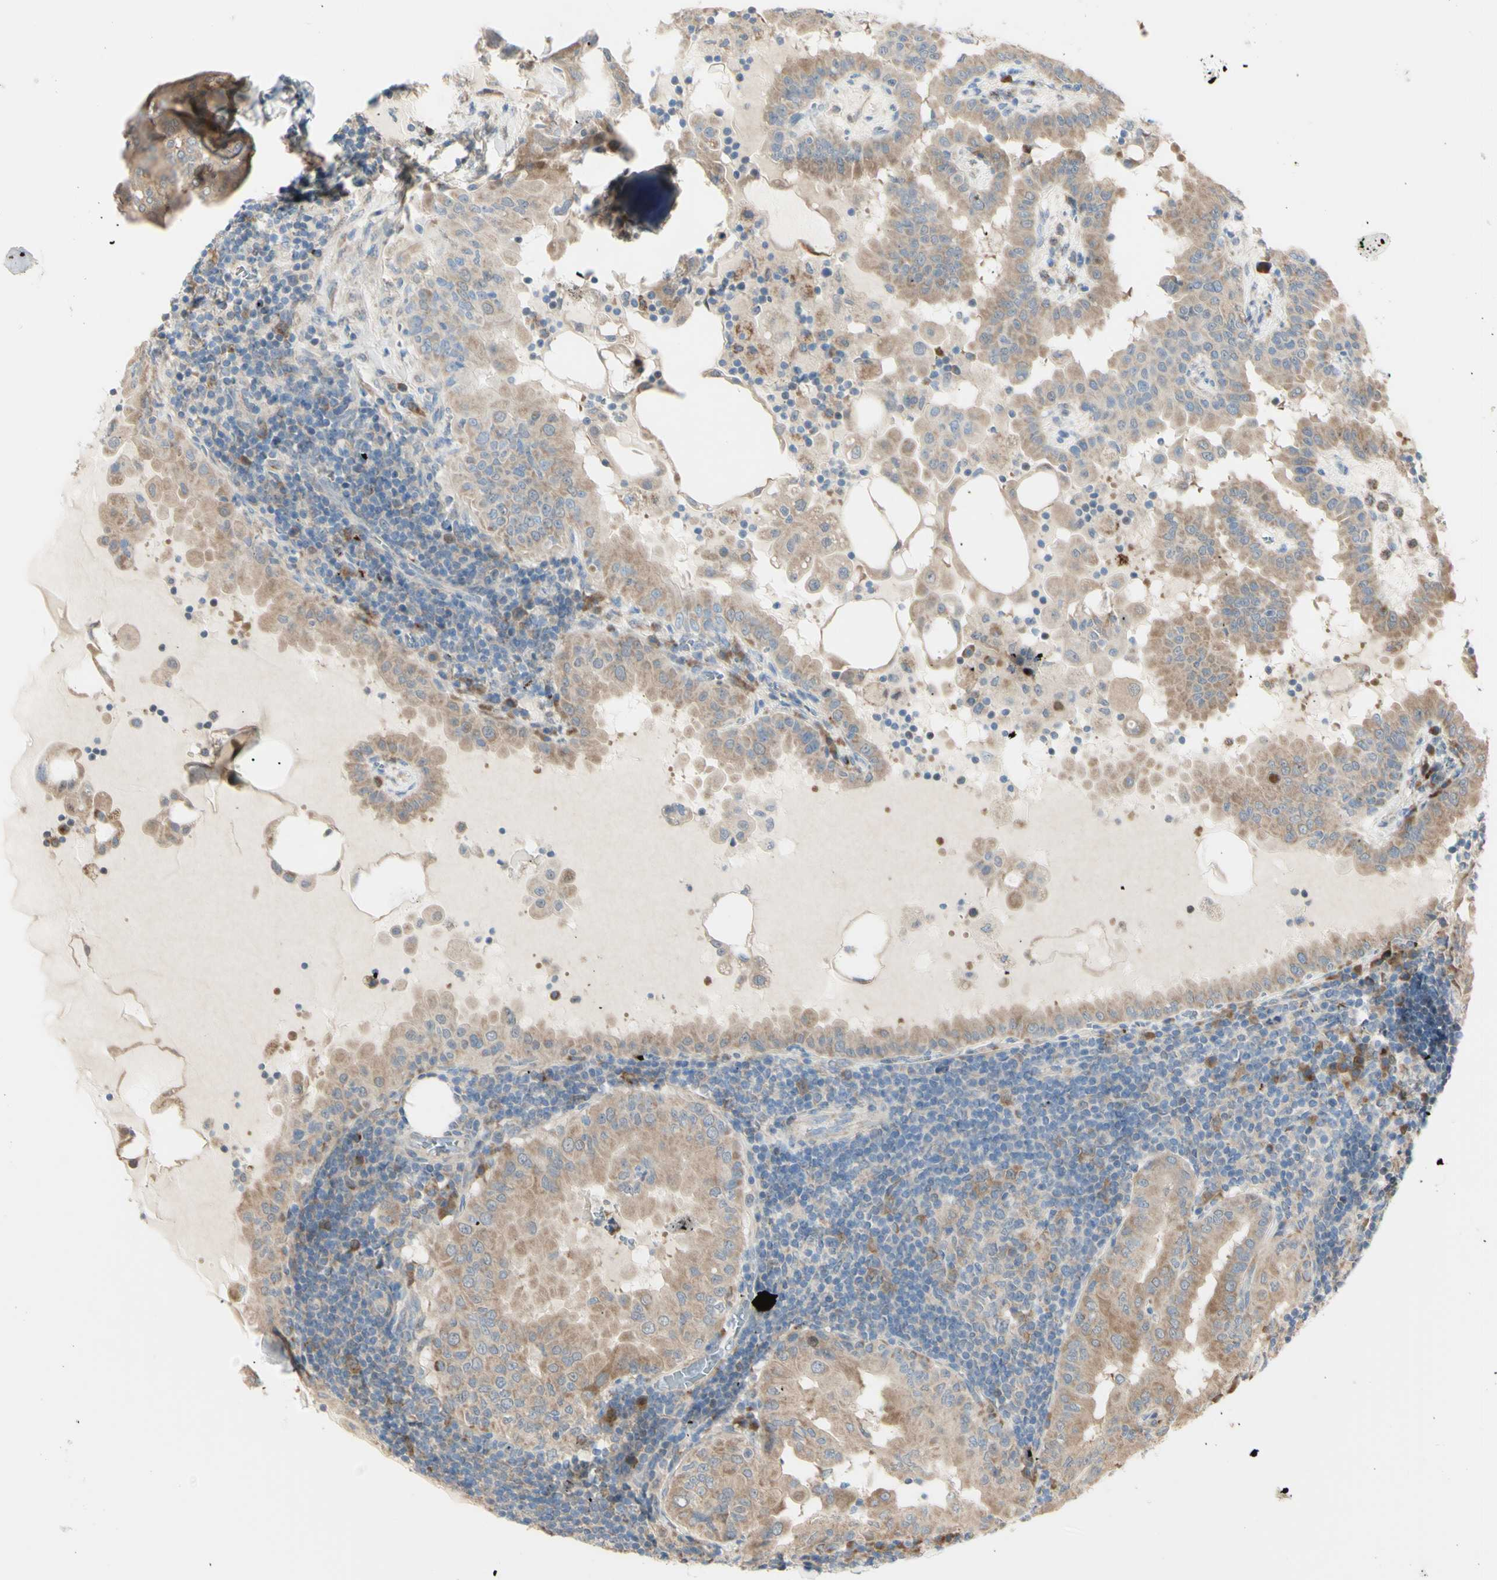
{"staining": {"intensity": "weak", "quantity": ">75%", "location": "cytoplasmic/membranous"}, "tissue": "thyroid cancer", "cell_type": "Tumor cells", "image_type": "cancer", "snomed": [{"axis": "morphology", "description": "Papillary adenocarcinoma, NOS"}, {"axis": "topography", "description": "Thyroid gland"}], "caption": "This micrograph reveals immunohistochemistry staining of papillary adenocarcinoma (thyroid), with low weak cytoplasmic/membranous staining in approximately >75% of tumor cells.", "gene": "EIF5A", "patient": {"sex": "male", "age": 33}}